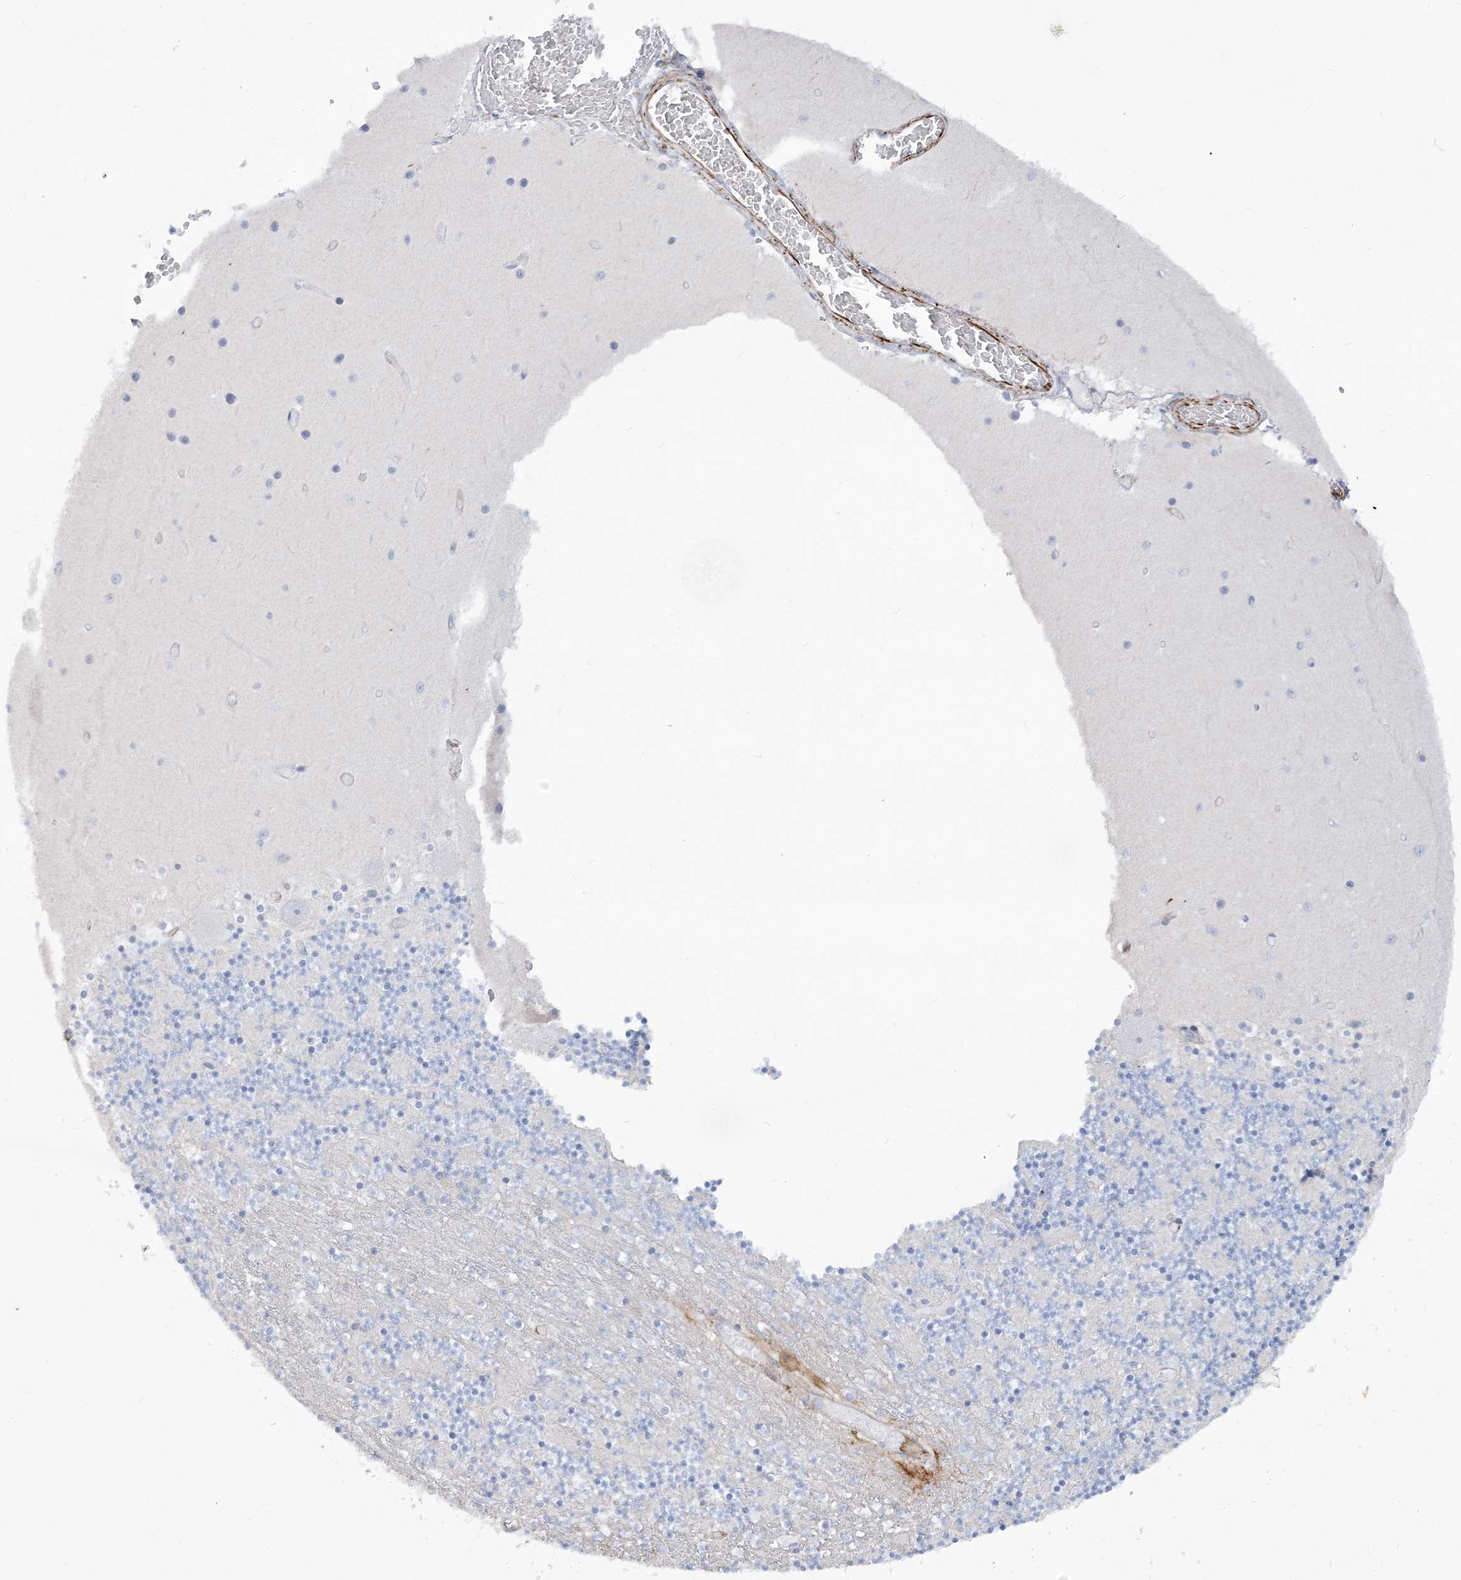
{"staining": {"intensity": "negative", "quantity": "none", "location": "none"}, "tissue": "cerebellum", "cell_type": "Cells in granular layer", "image_type": "normal", "snomed": [{"axis": "morphology", "description": "Normal tissue, NOS"}, {"axis": "topography", "description": "Cerebellum"}], "caption": "IHC of unremarkable human cerebellum displays no staining in cells in granular layer. (Brightfield microscopy of DAB (3,3'-diaminobenzidine) immunohistochemistry (IHC) at high magnification).", "gene": "PPIL6", "patient": {"sex": "female", "age": 28}}